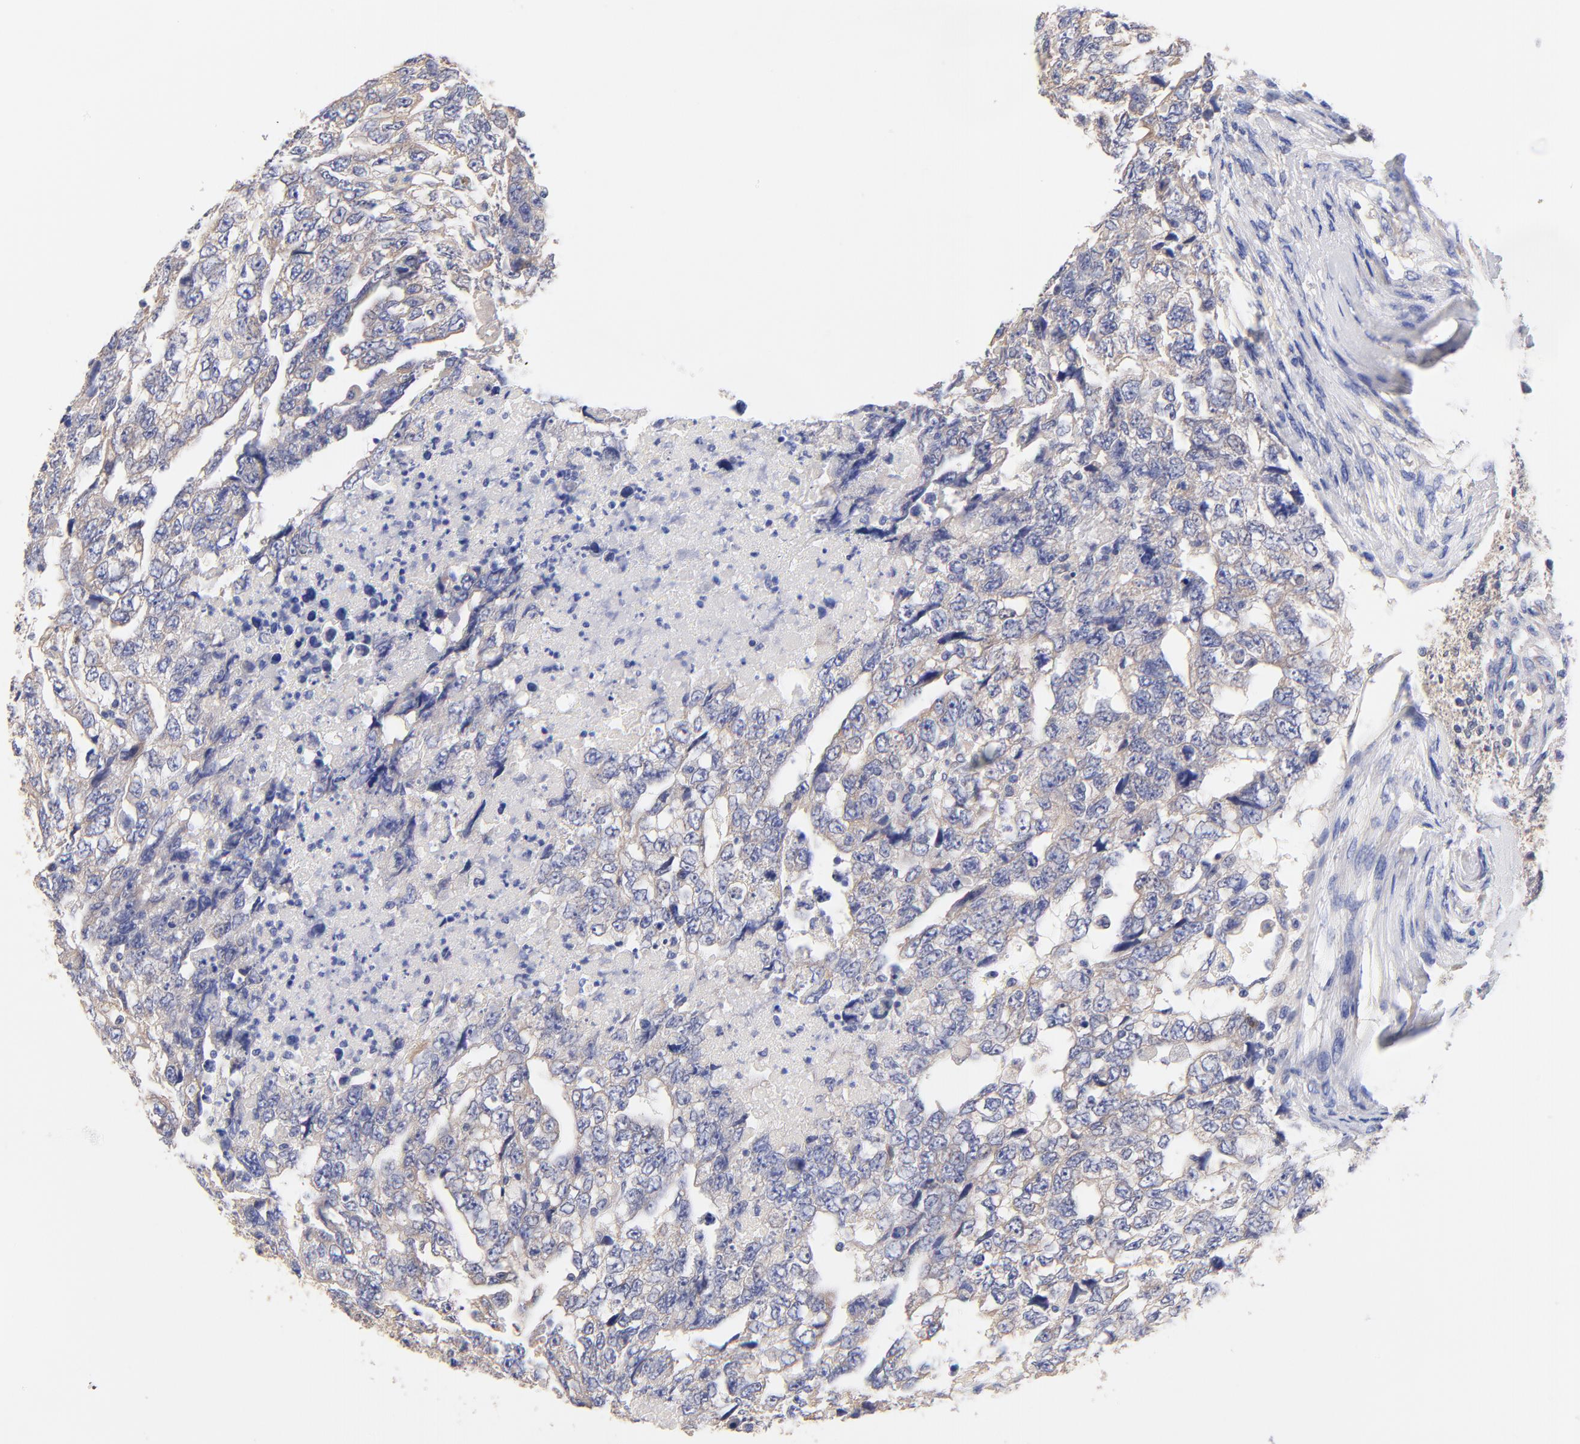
{"staining": {"intensity": "weak", "quantity": ">75%", "location": "cytoplasmic/membranous"}, "tissue": "testis cancer", "cell_type": "Tumor cells", "image_type": "cancer", "snomed": [{"axis": "morphology", "description": "Carcinoma, Embryonal, NOS"}, {"axis": "topography", "description": "Testis"}], "caption": "Testis cancer (embryonal carcinoma) tissue displays weak cytoplasmic/membranous expression in approximately >75% of tumor cells, visualized by immunohistochemistry. (Stains: DAB (3,3'-diaminobenzidine) in brown, nuclei in blue, Microscopy: brightfield microscopy at high magnification).", "gene": "TNFRSF13C", "patient": {"sex": "male", "age": 36}}